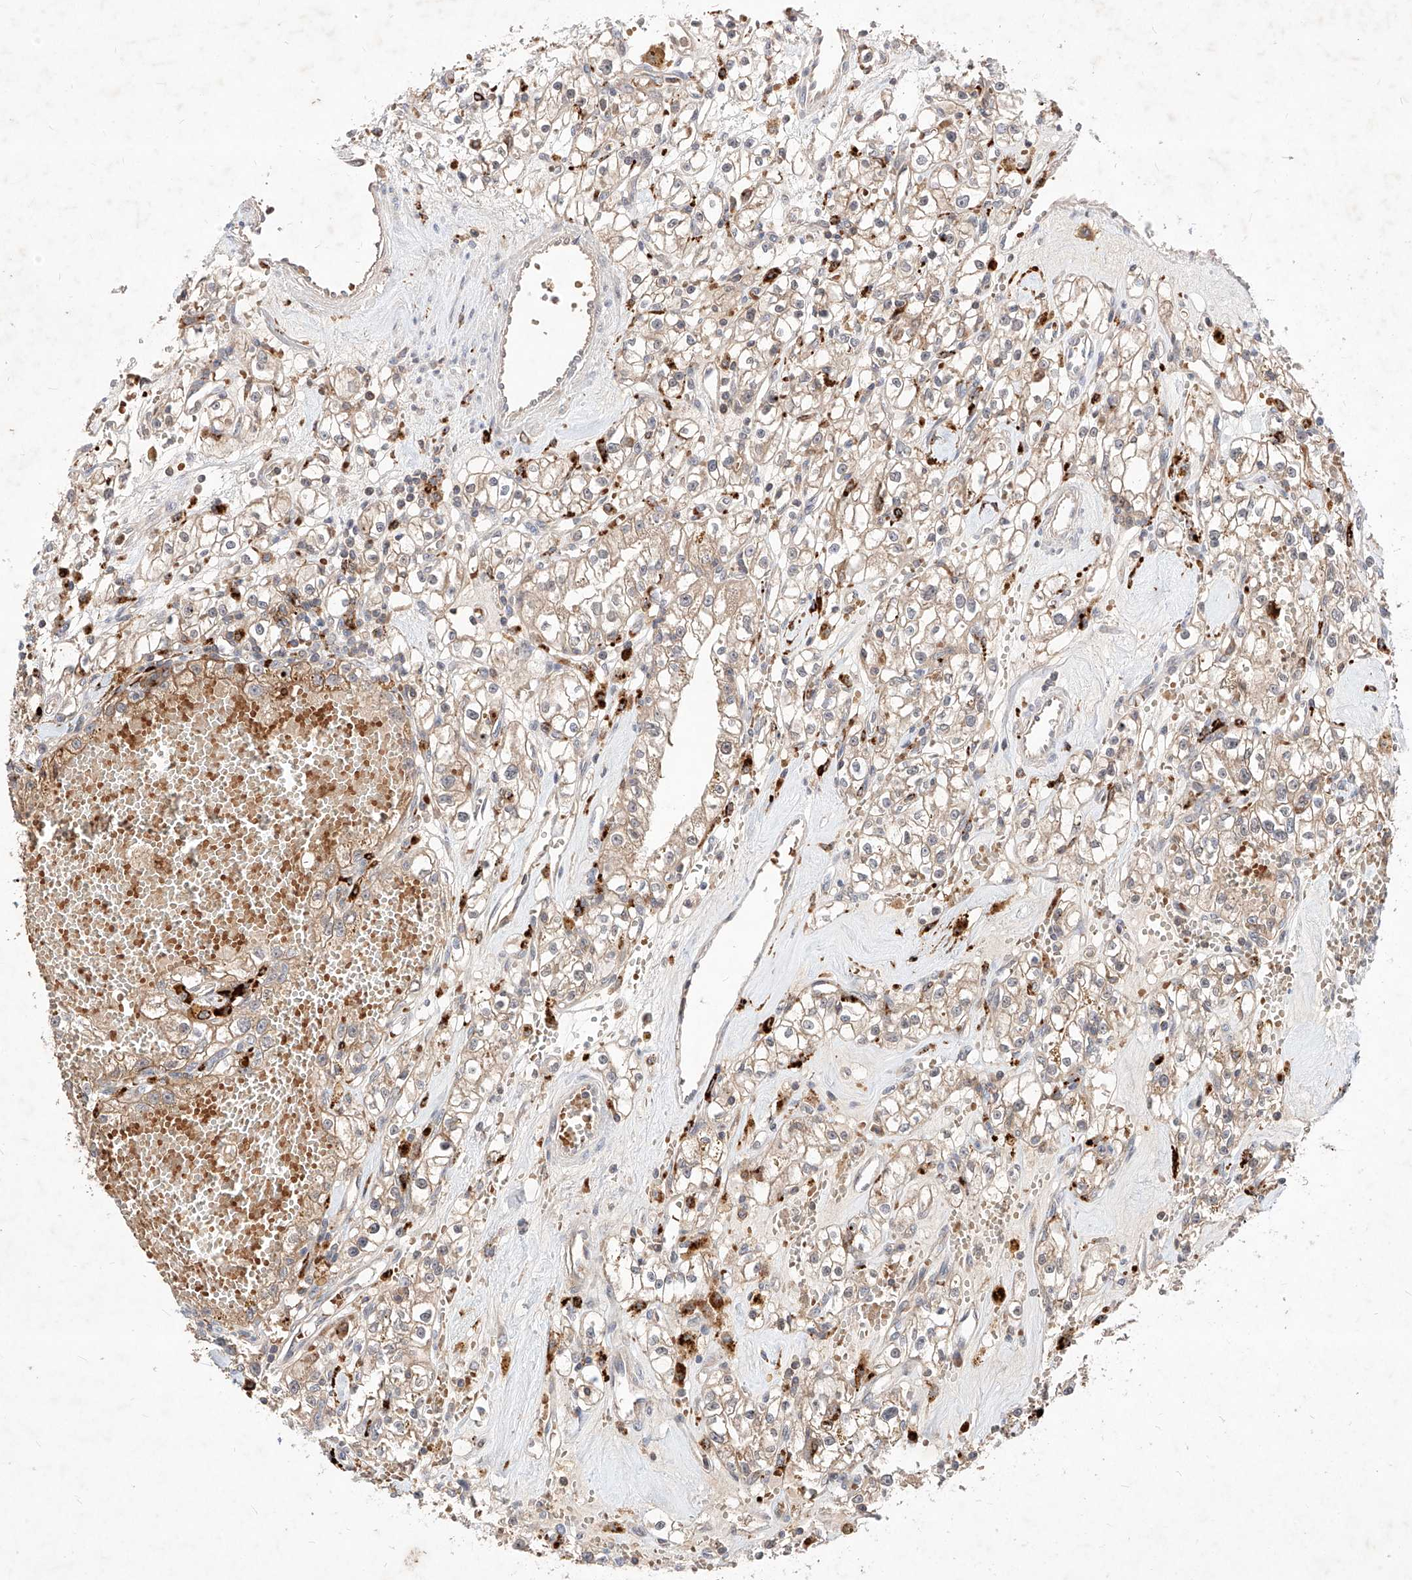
{"staining": {"intensity": "weak", "quantity": ">75%", "location": "cytoplasmic/membranous"}, "tissue": "renal cancer", "cell_type": "Tumor cells", "image_type": "cancer", "snomed": [{"axis": "morphology", "description": "Adenocarcinoma, NOS"}, {"axis": "topography", "description": "Kidney"}], "caption": "There is low levels of weak cytoplasmic/membranous positivity in tumor cells of renal adenocarcinoma, as demonstrated by immunohistochemical staining (brown color).", "gene": "TSNAX", "patient": {"sex": "male", "age": 56}}